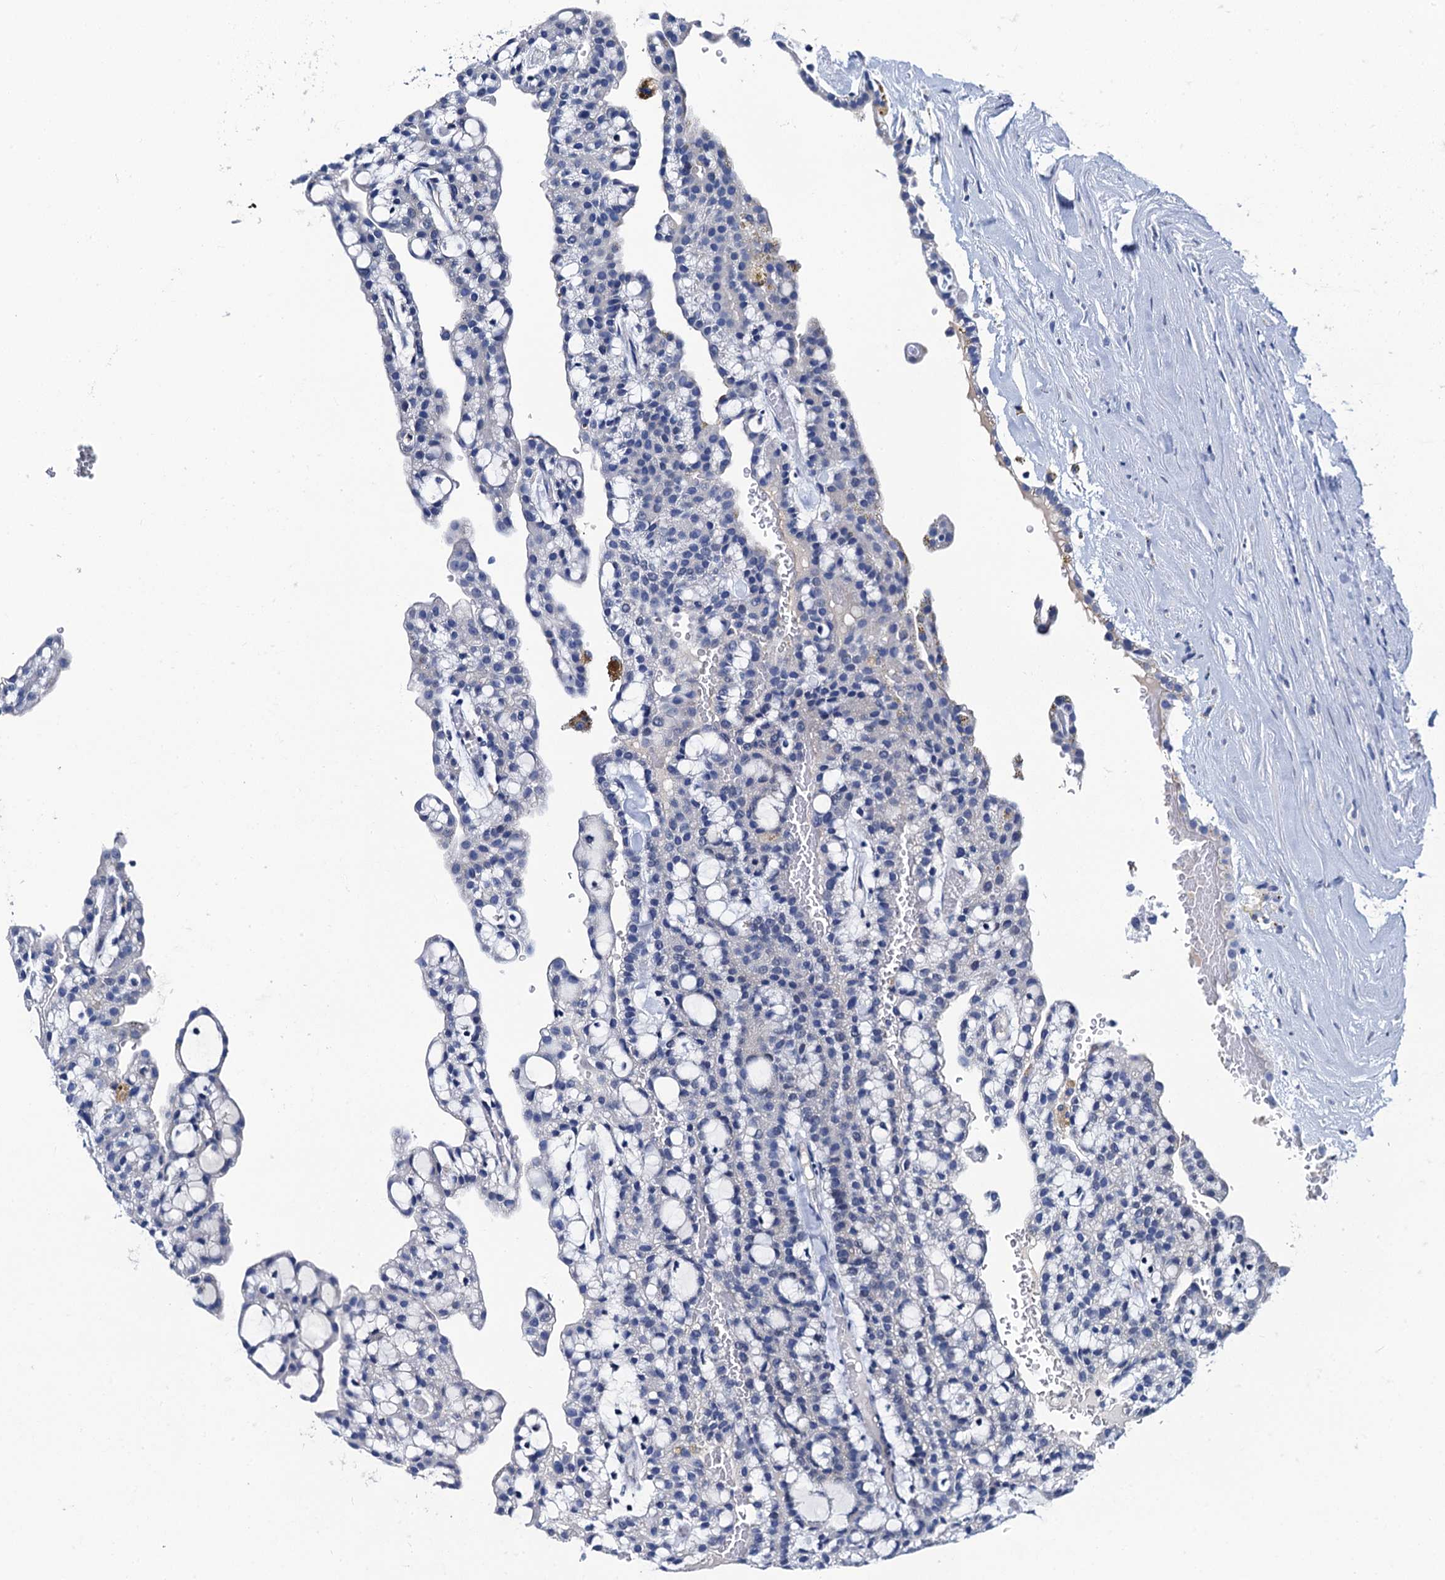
{"staining": {"intensity": "negative", "quantity": "none", "location": "none"}, "tissue": "renal cancer", "cell_type": "Tumor cells", "image_type": "cancer", "snomed": [{"axis": "morphology", "description": "Adenocarcinoma, NOS"}, {"axis": "topography", "description": "Kidney"}], "caption": "This micrograph is of renal adenocarcinoma stained with immunohistochemistry to label a protein in brown with the nuclei are counter-stained blue. There is no expression in tumor cells.", "gene": "LYPD3", "patient": {"sex": "male", "age": 63}}